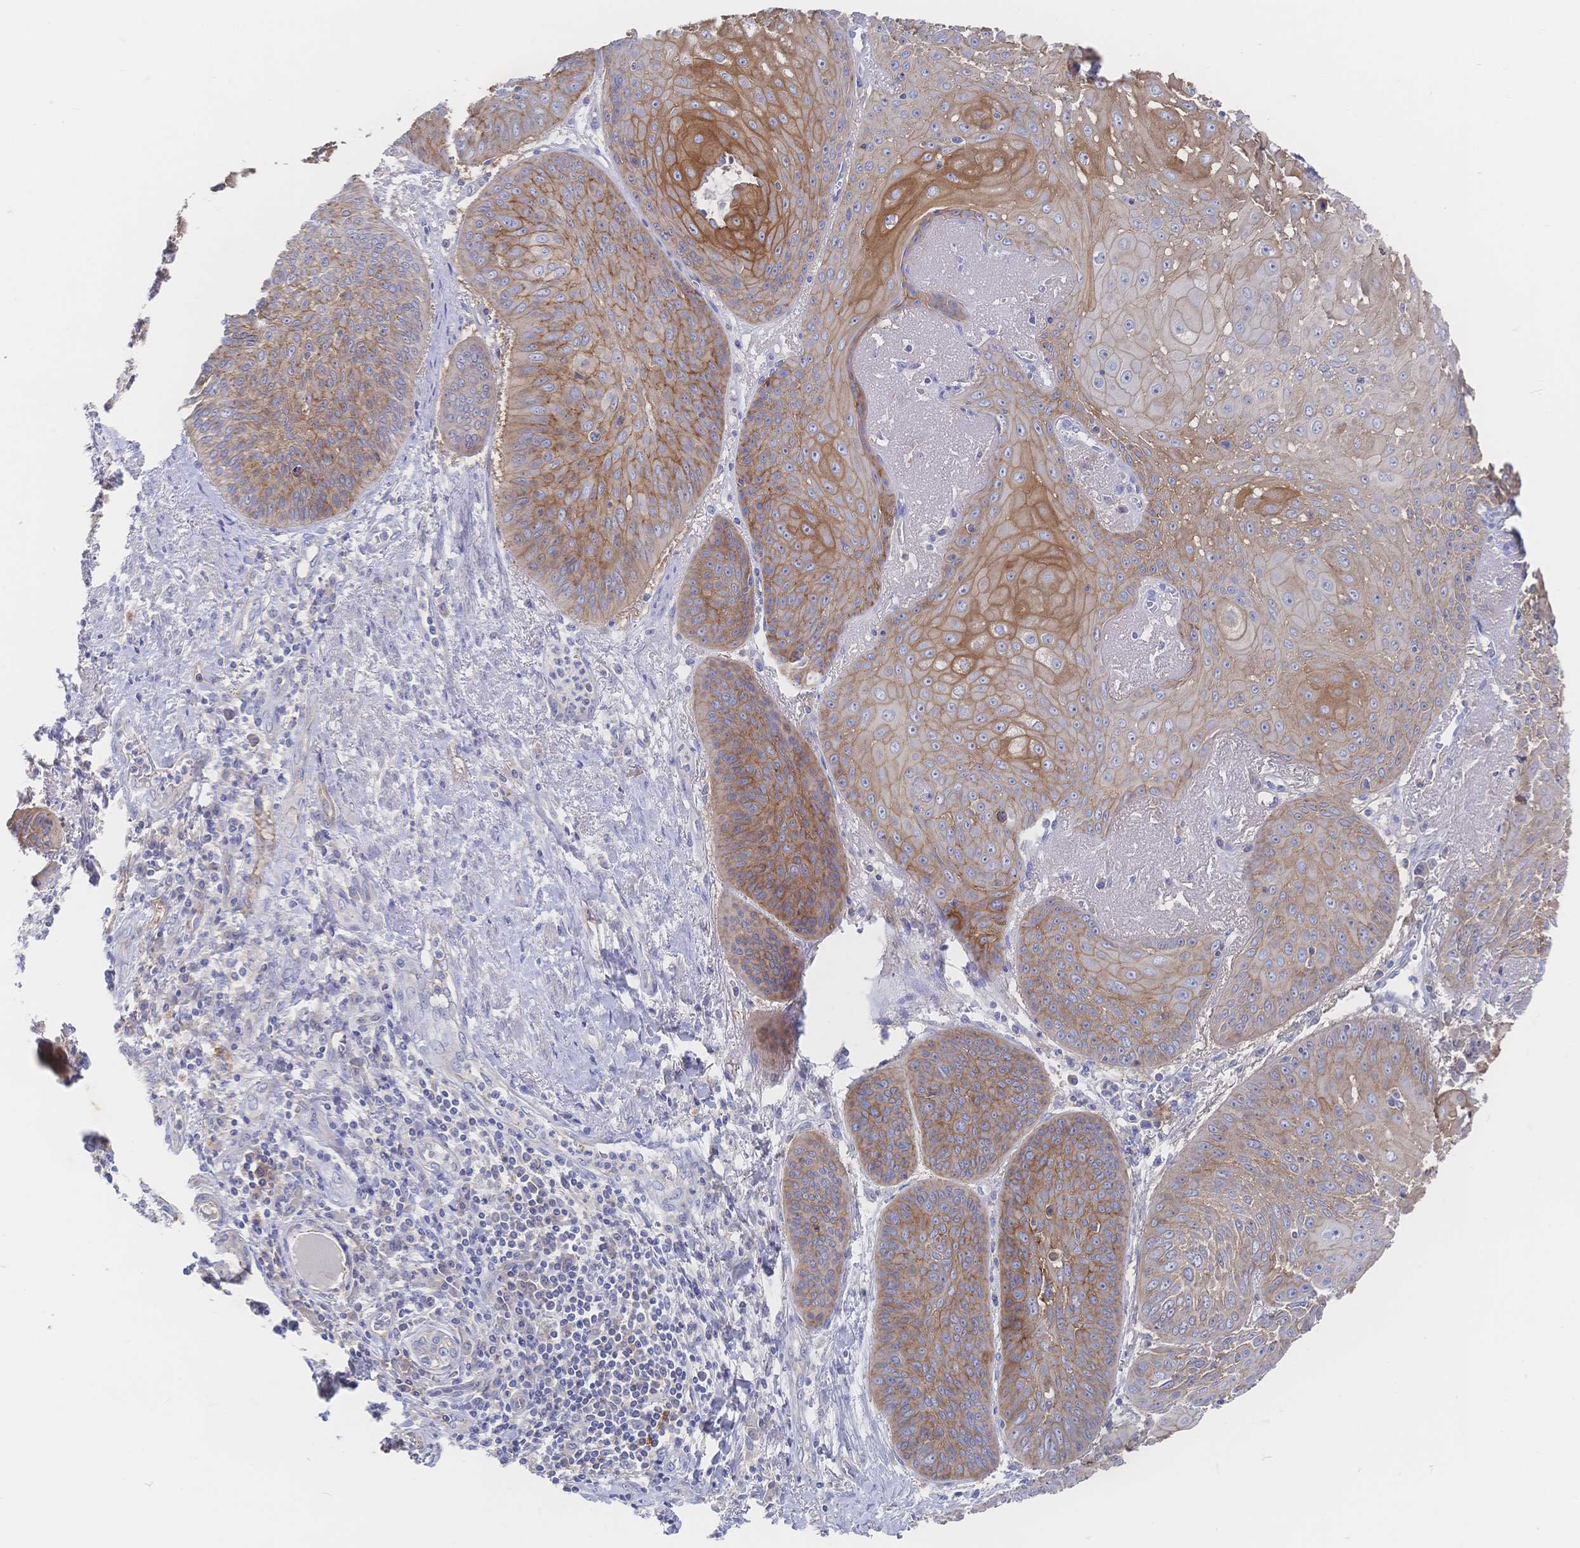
{"staining": {"intensity": "moderate", "quantity": ">75%", "location": "cytoplasmic/membranous"}, "tissue": "lung cancer", "cell_type": "Tumor cells", "image_type": "cancer", "snomed": [{"axis": "morphology", "description": "Squamous cell carcinoma, NOS"}, {"axis": "topography", "description": "Lung"}], "caption": "A micrograph showing moderate cytoplasmic/membranous positivity in about >75% of tumor cells in lung squamous cell carcinoma, as visualized by brown immunohistochemical staining.", "gene": "F11R", "patient": {"sex": "male", "age": 74}}